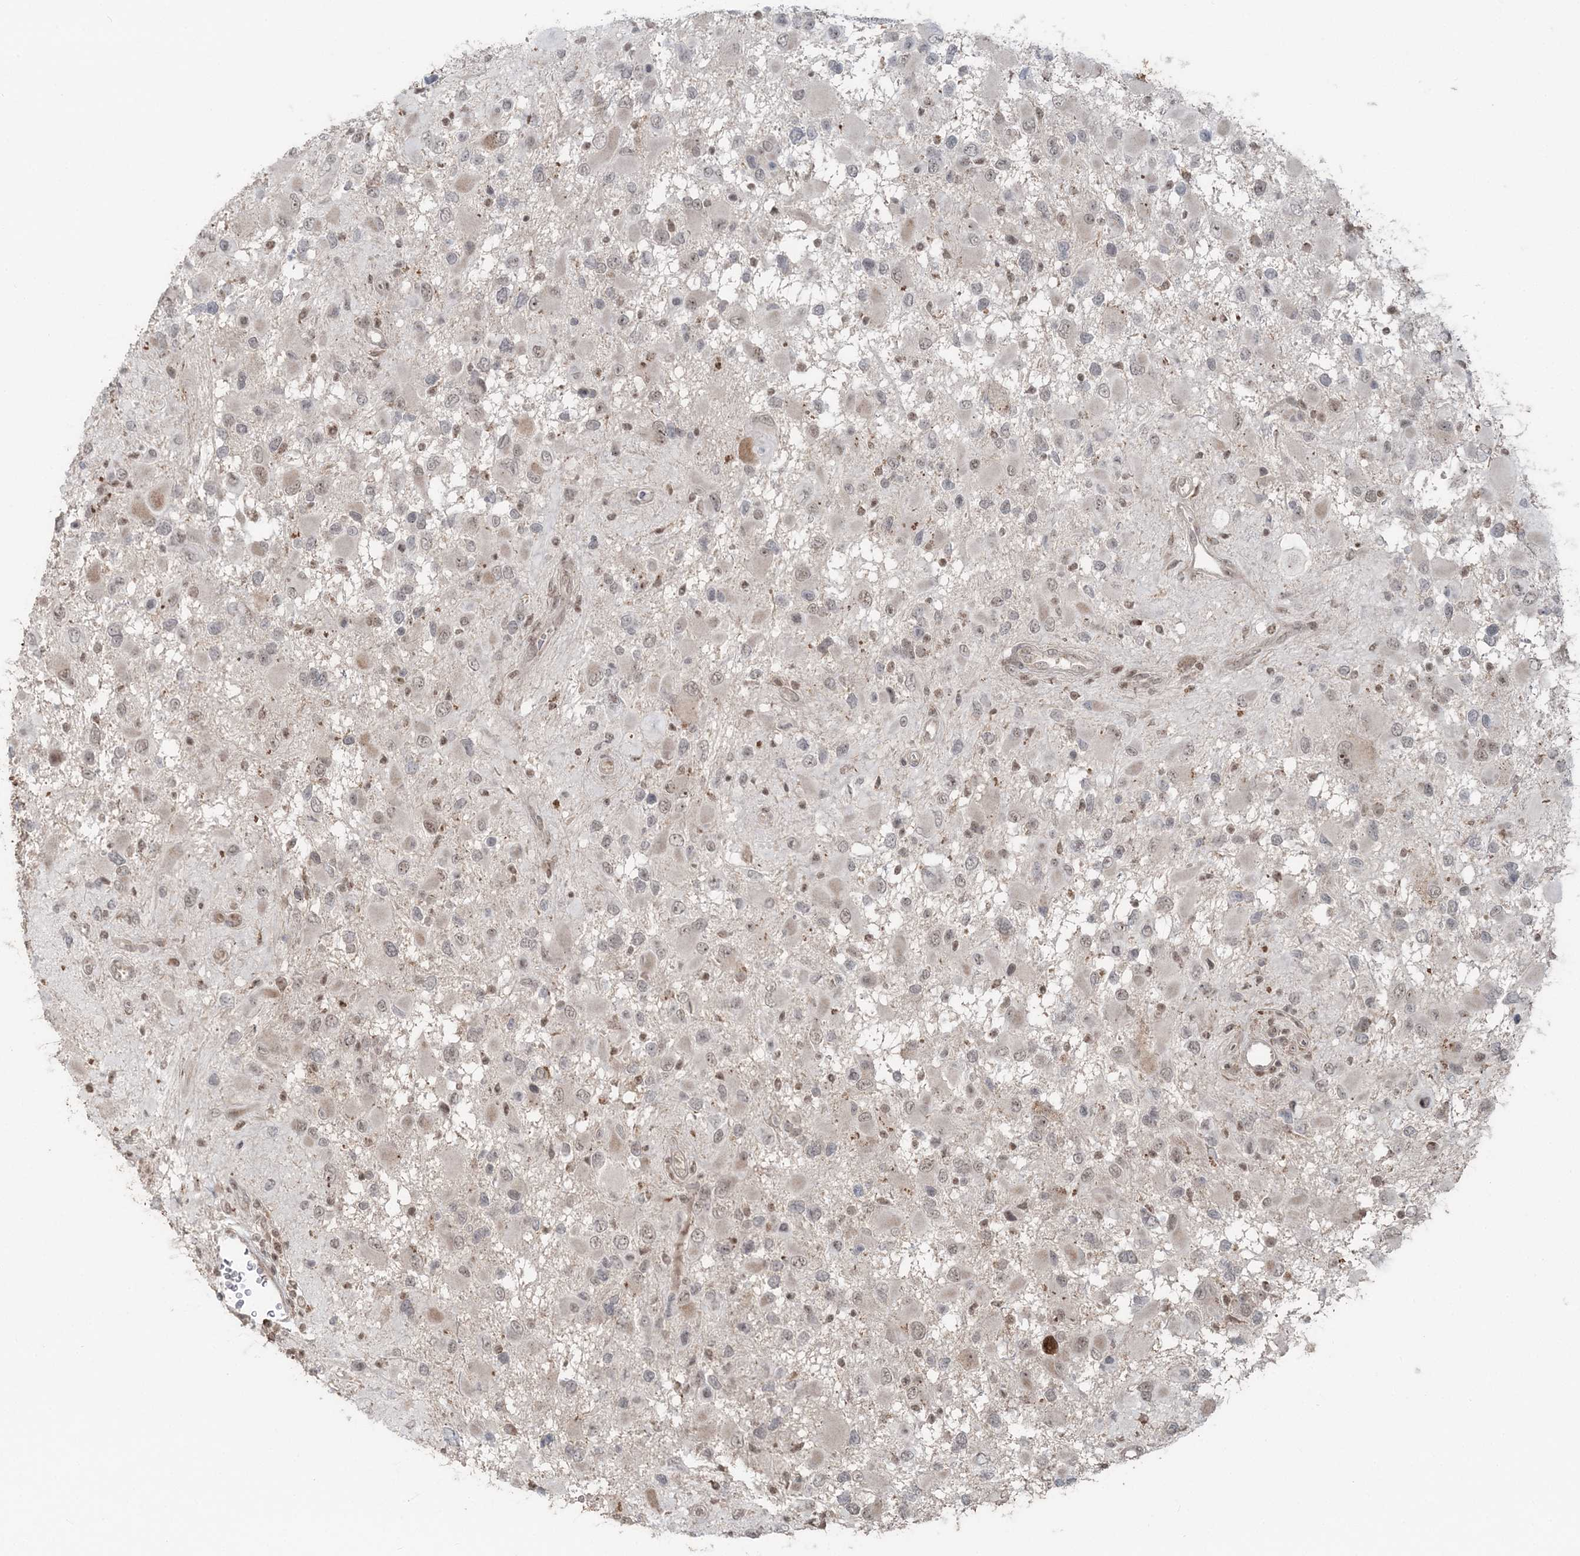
{"staining": {"intensity": "weak", "quantity": "<25%", "location": "nuclear"}, "tissue": "glioma", "cell_type": "Tumor cells", "image_type": "cancer", "snomed": [{"axis": "morphology", "description": "Glioma, malignant, High grade"}, {"axis": "topography", "description": "Brain"}], "caption": "Immunohistochemistry (IHC) photomicrograph of human malignant glioma (high-grade) stained for a protein (brown), which exhibits no expression in tumor cells. Brightfield microscopy of immunohistochemistry stained with DAB (3,3'-diaminobenzidine) (brown) and hematoxylin (blue), captured at high magnification.", "gene": "SLU7", "patient": {"sex": "male", "age": 53}}